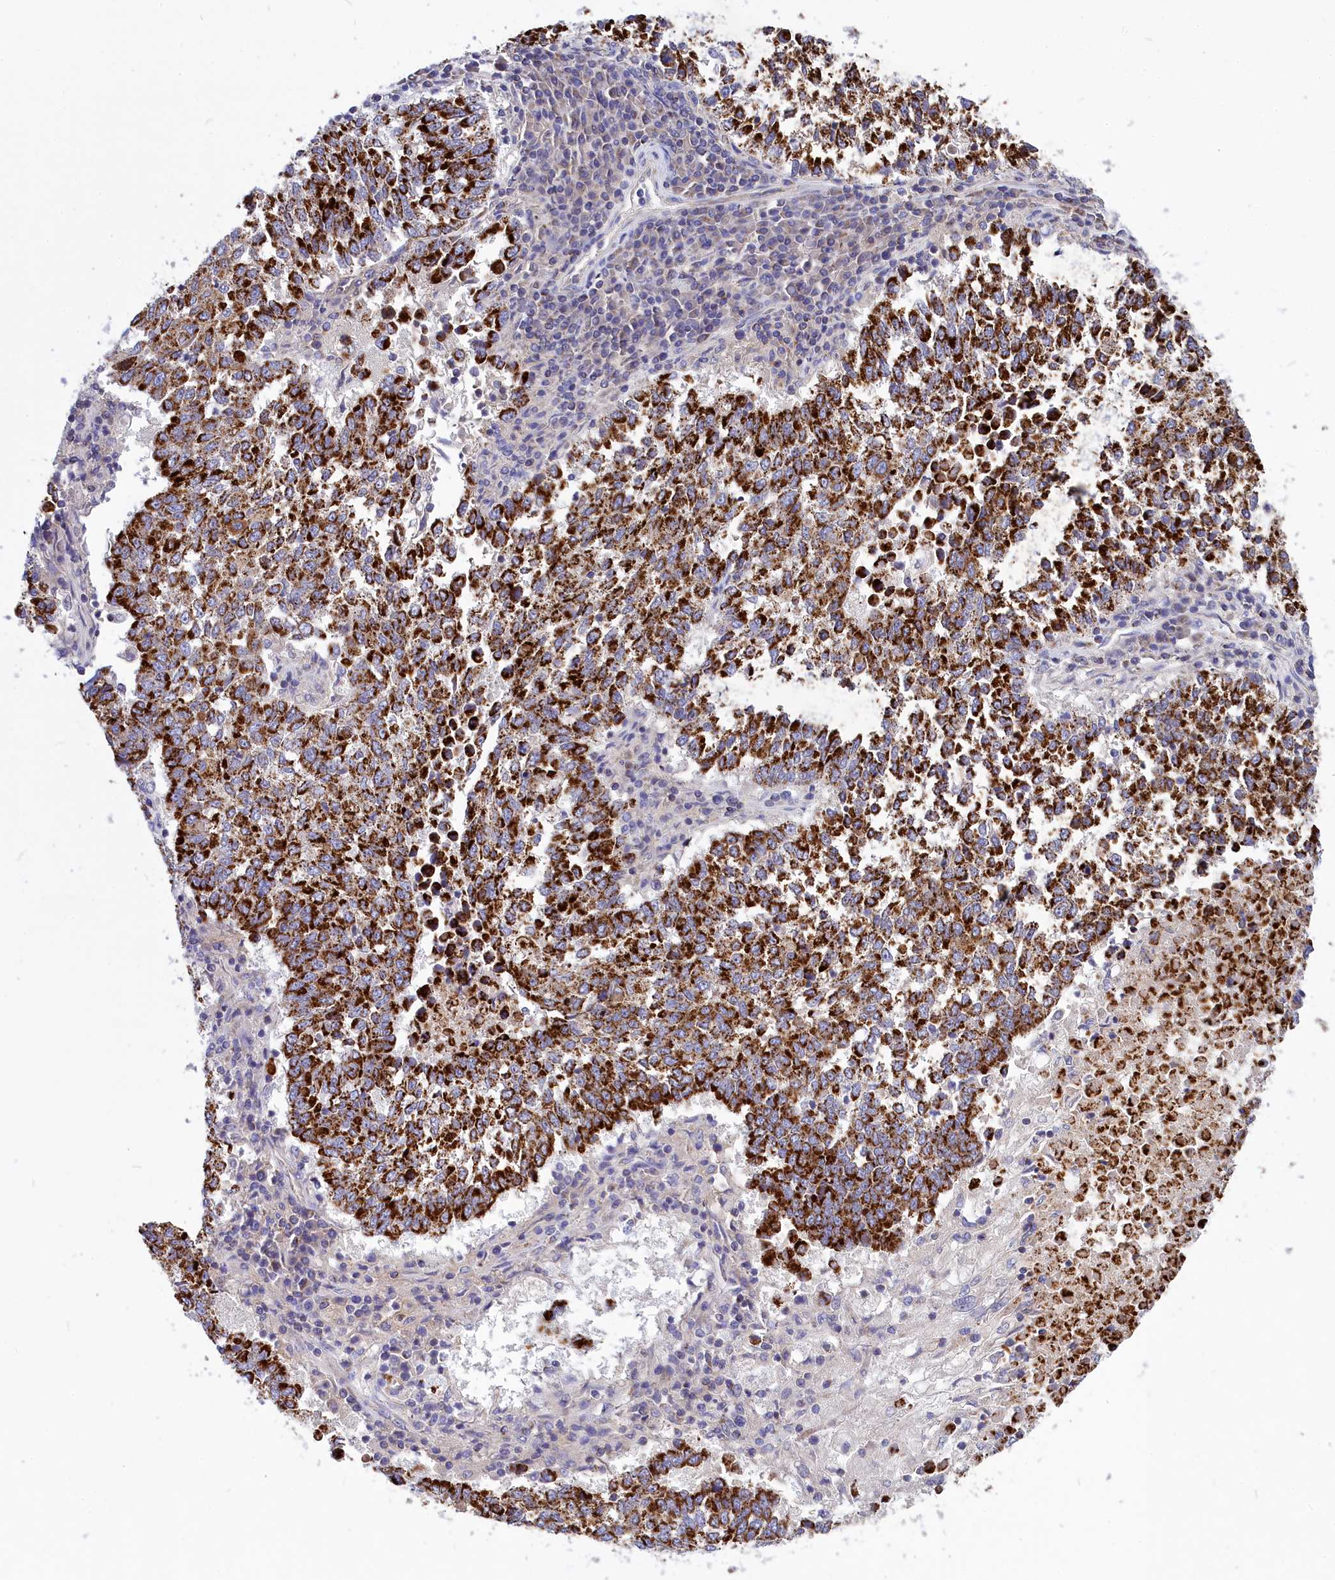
{"staining": {"intensity": "strong", "quantity": ">75%", "location": "cytoplasmic/membranous"}, "tissue": "lung cancer", "cell_type": "Tumor cells", "image_type": "cancer", "snomed": [{"axis": "morphology", "description": "Squamous cell carcinoma, NOS"}, {"axis": "topography", "description": "Lung"}], "caption": "Protein staining by immunohistochemistry (IHC) exhibits strong cytoplasmic/membranous positivity in about >75% of tumor cells in lung cancer (squamous cell carcinoma).", "gene": "CCRL2", "patient": {"sex": "male", "age": 73}}